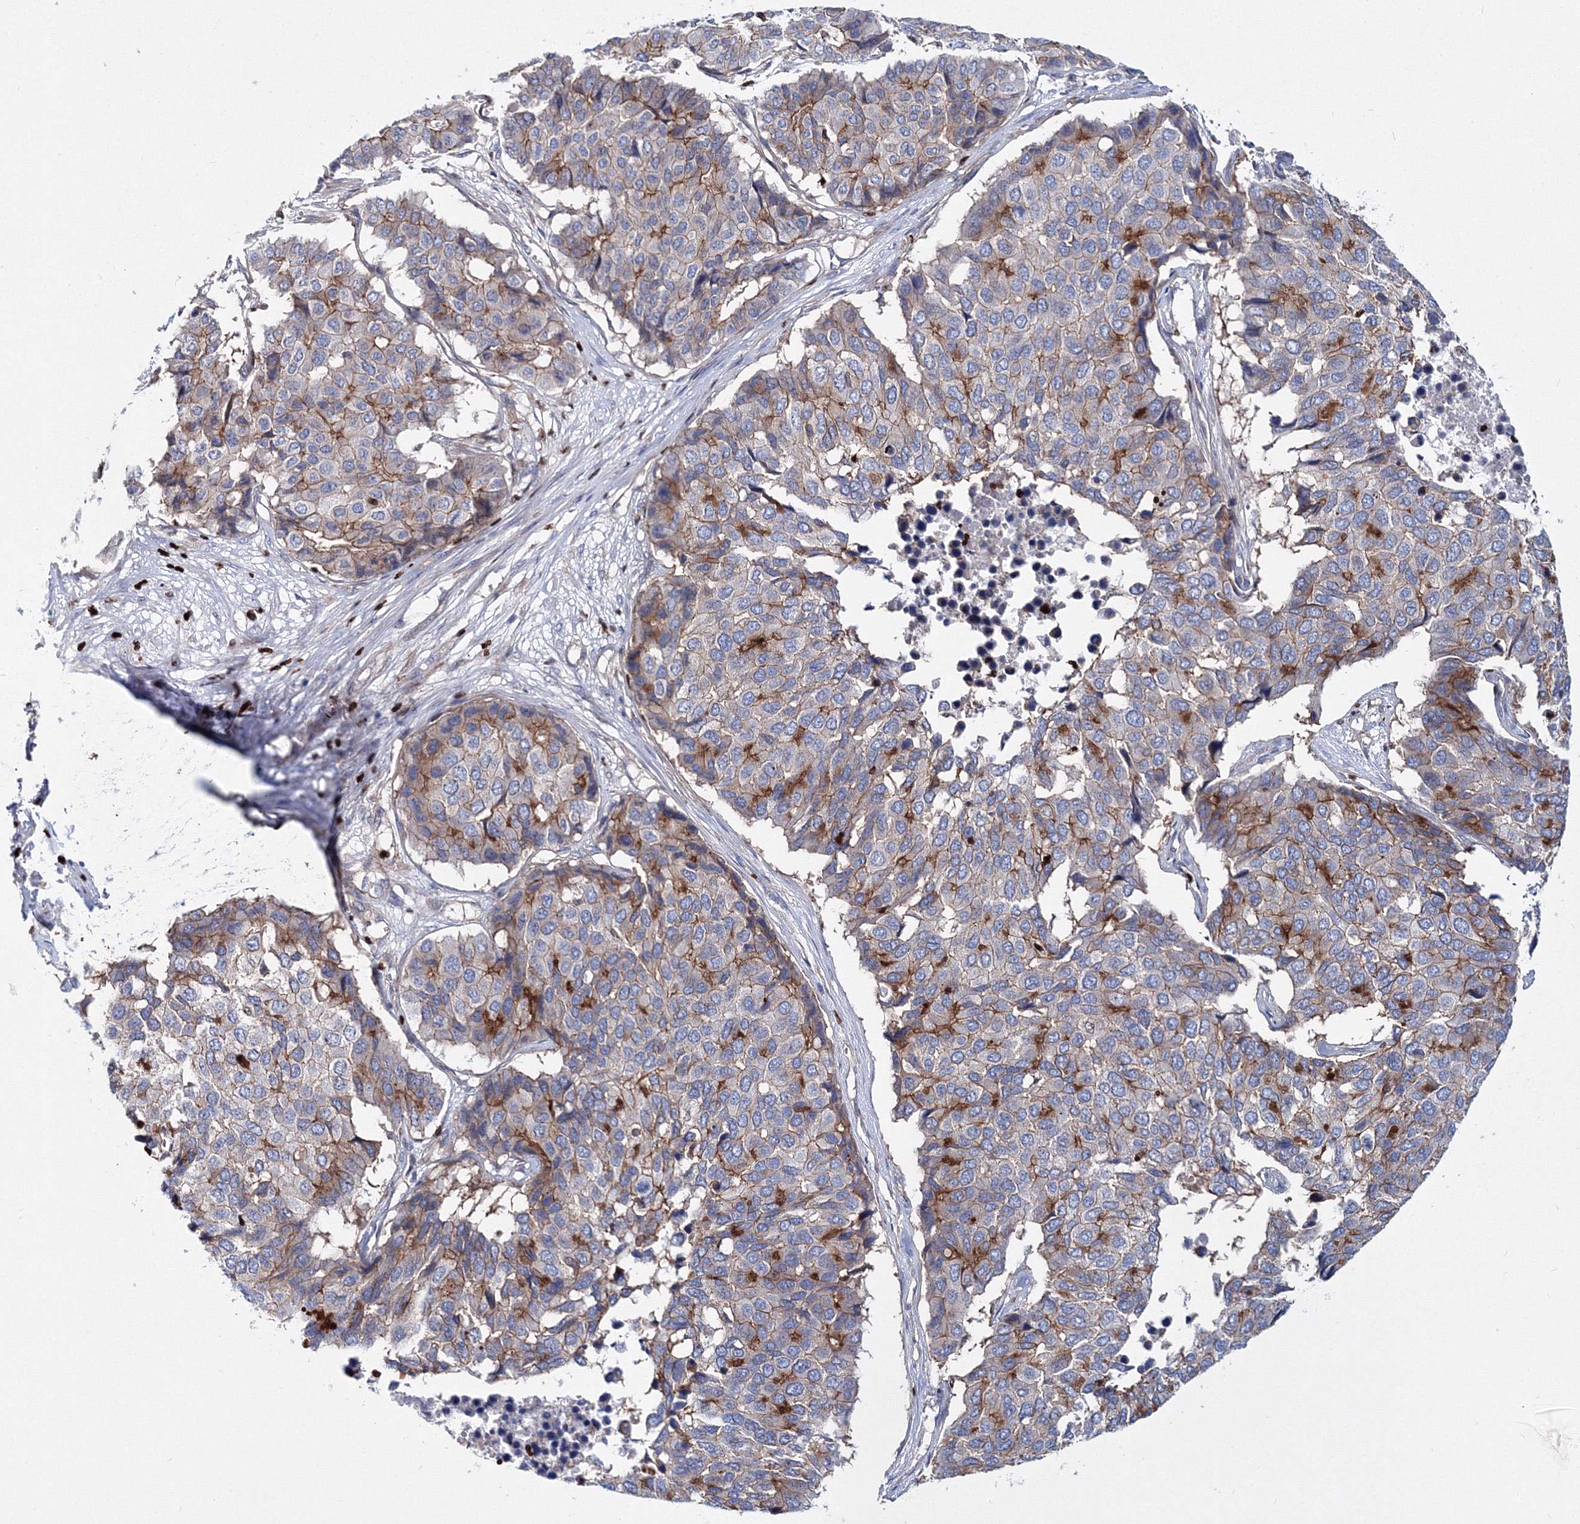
{"staining": {"intensity": "moderate", "quantity": "25%-75%", "location": "cytoplasmic/membranous"}, "tissue": "pancreatic cancer", "cell_type": "Tumor cells", "image_type": "cancer", "snomed": [{"axis": "morphology", "description": "Adenocarcinoma, NOS"}, {"axis": "topography", "description": "Pancreas"}], "caption": "Immunohistochemistry (IHC) staining of pancreatic cancer (adenocarcinoma), which reveals medium levels of moderate cytoplasmic/membranous staining in approximately 25%-75% of tumor cells indicating moderate cytoplasmic/membranous protein staining. The staining was performed using DAB (3,3'-diaminobenzidine) (brown) for protein detection and nuclei were counterstained in hematoxylin (blue).", "gene": "C11orf52", "patient": {"sex": "male", "age": 50}}